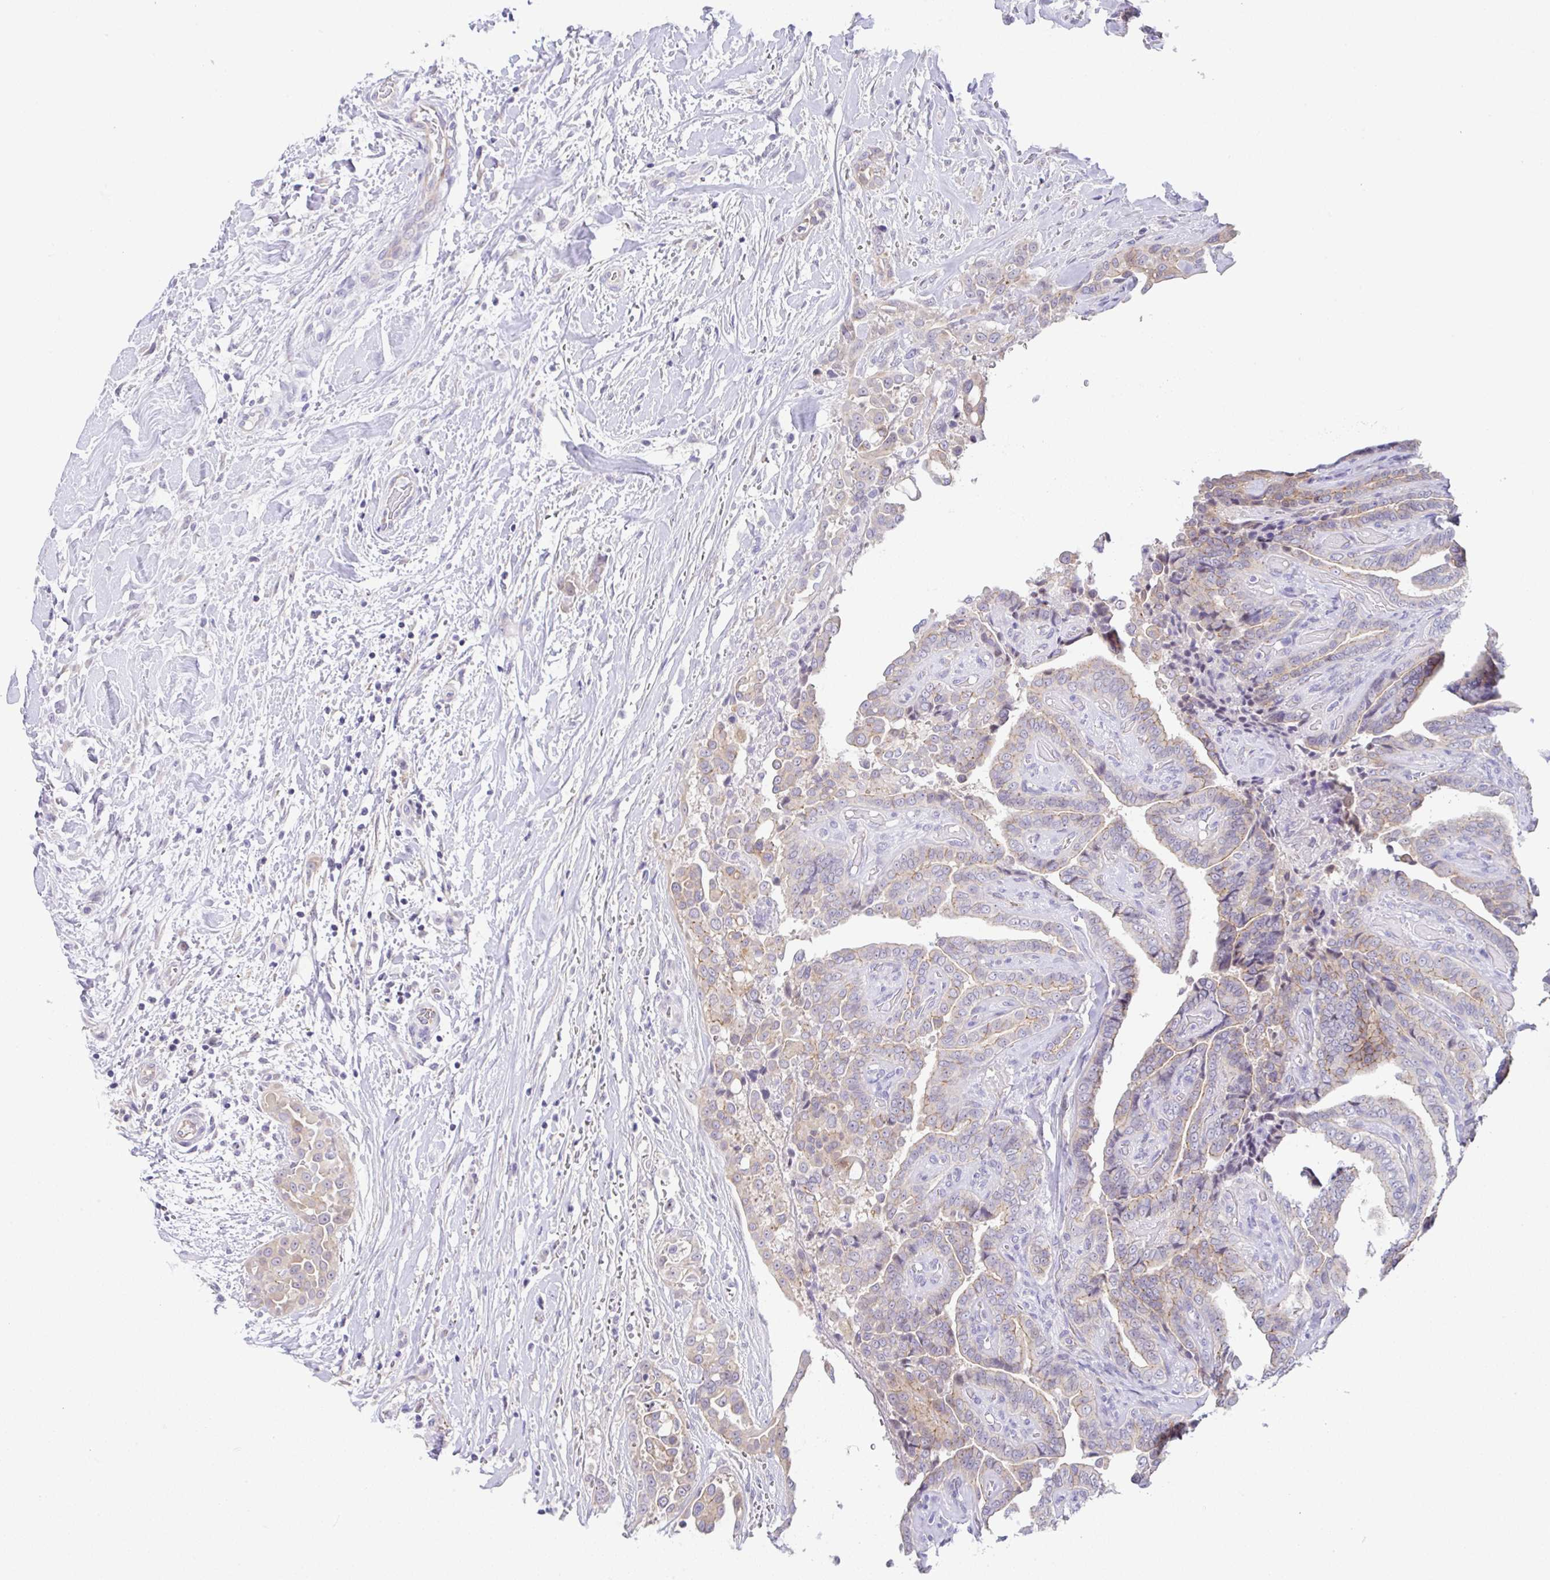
{"staining": {"intensity": "moderate", "quantity": "<25%", "location": "cytoplasmic/membranous"}, "tissue": "thyroid cancer", "cell_type": "Tumor cells", "image_type": "cancer", "snomed": [{"axis": "morphology", "description": "Papillary adenocarcinoma, NOS"}, {"axis": "topography", "description": "Thyroid gland"}], "caption": "This is a histology image of IHC staining of thyroid cancer (papillary adenocarcinoma), which shows moderate positivity in the cytoplasmic/membranous of tumor cells.", "gene": "CGNL1", "patient": {"sex": "male", "age": 61}}